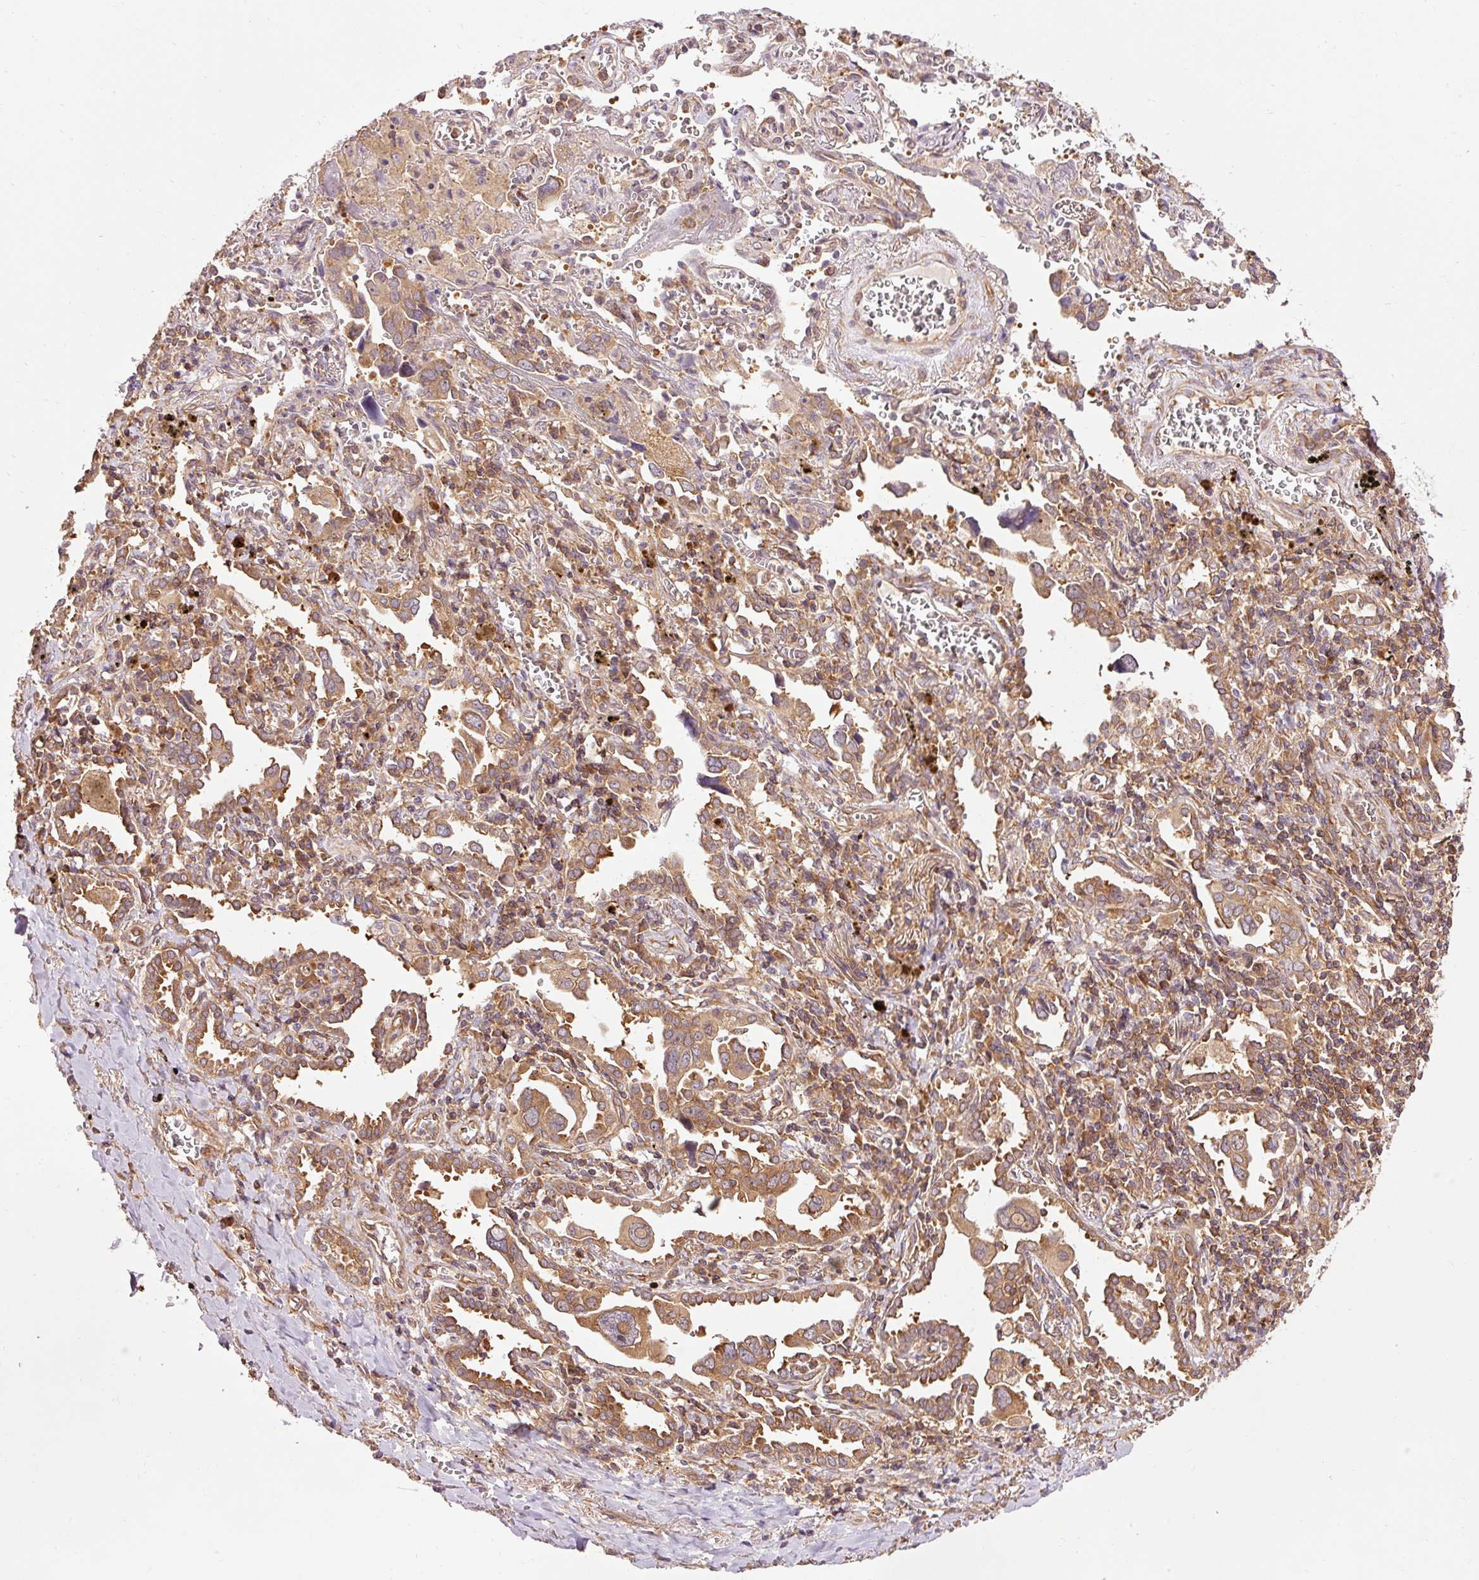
{"staining": {"intensity": "moderate", "quantity": ">75%", "location": "cytoplasmic/membranous"}, "tissue": "lung cancer", "cell_type": "Tumor cells", "image_type": "cancer", "snomed": [{"axis": "morphology", "description": "Adenocarcinoma, NOS"}, {"axis": "topography", "description": "Lung"}], "caption": "Protein staining of adenocarcinoma (lung) tissue reveals moderate cytoplasmic/membranous expression in about >75% of tumor cells.", "gene": "PDAP1", "patient": {"sex": "male", "age": 76}}